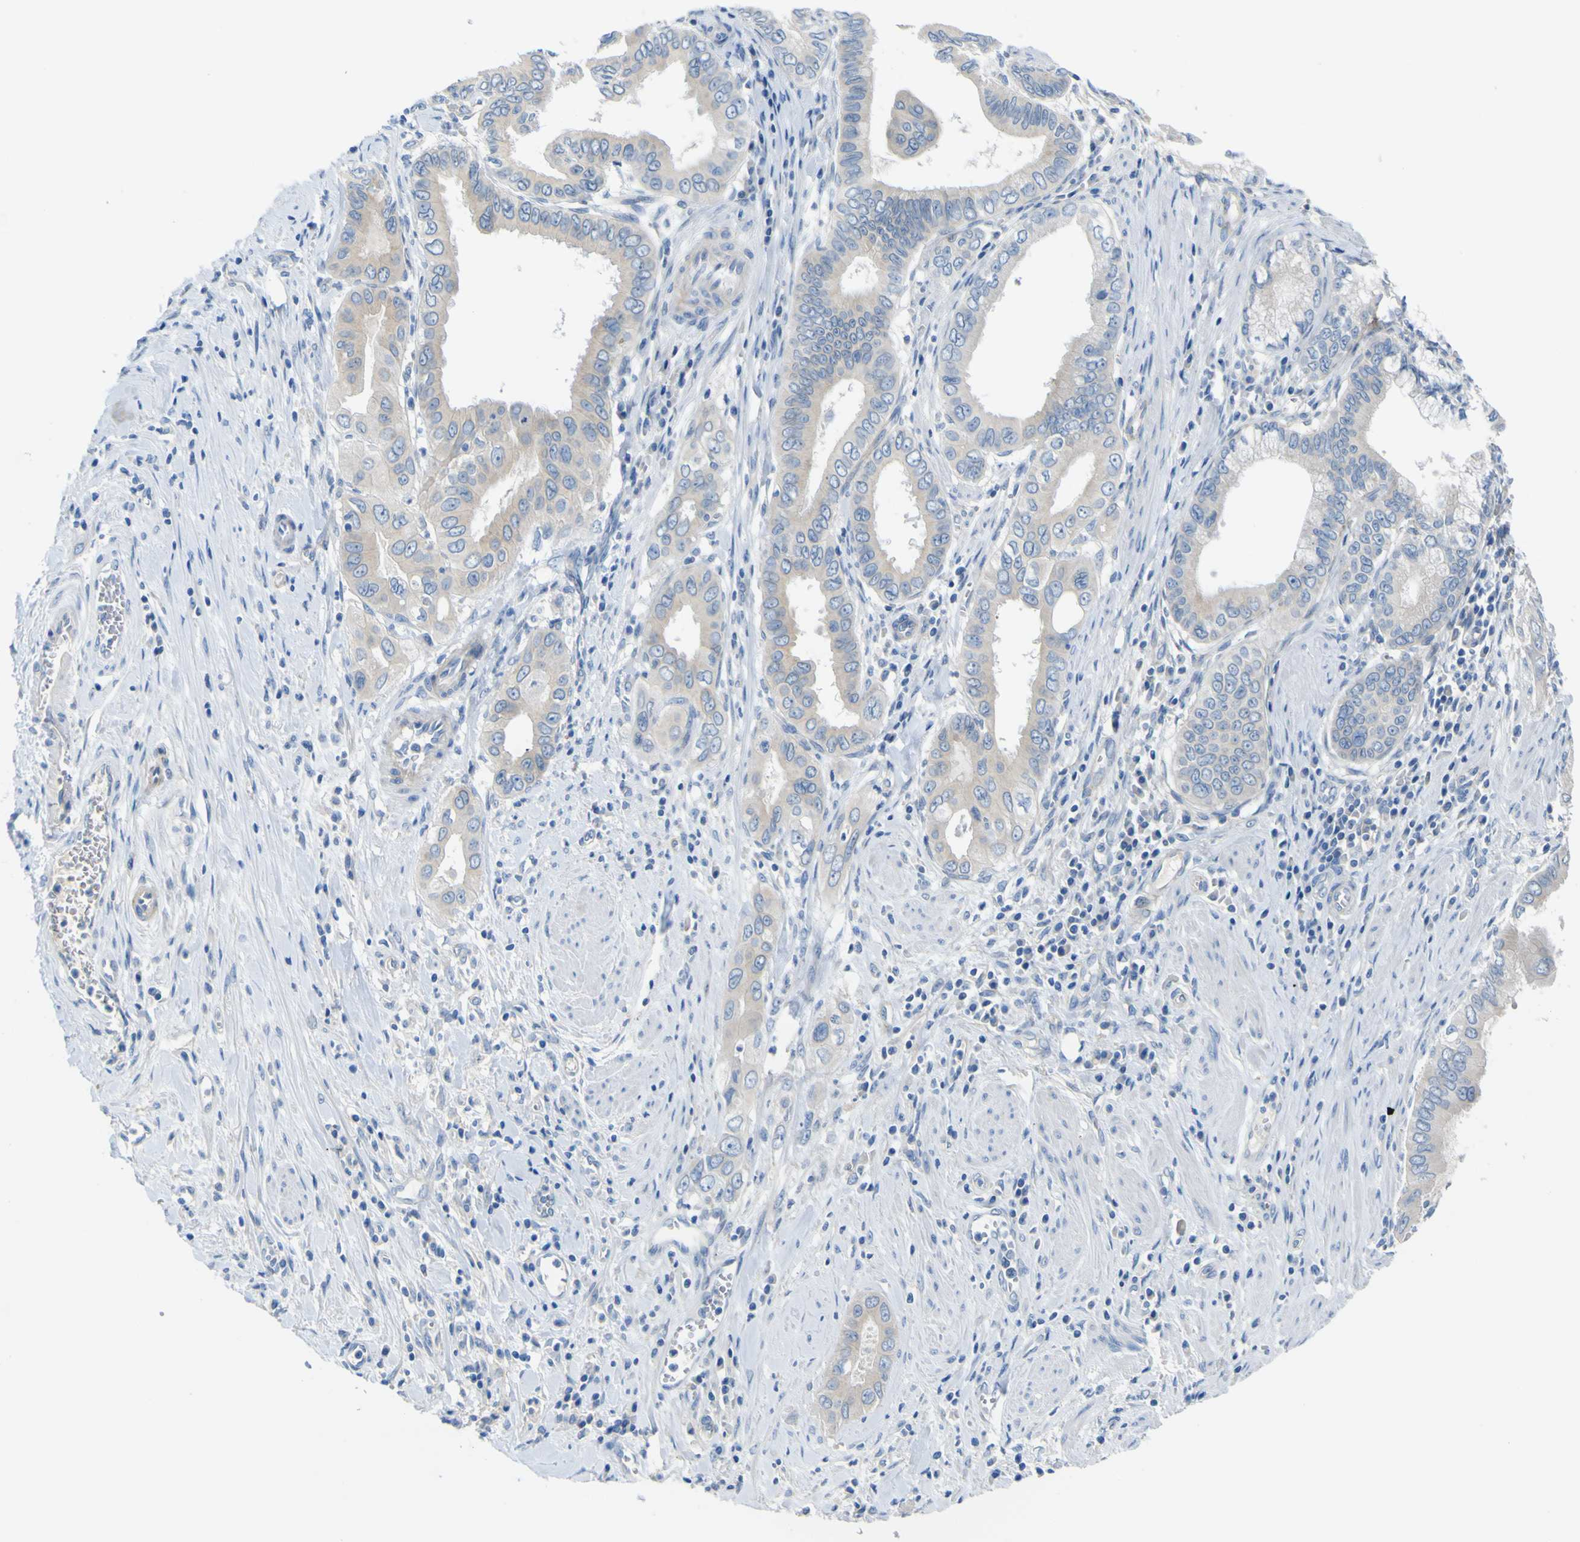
{"staining": {"intensity": "negative", "quantity": "none", "location": "none"}, "tissue": "pancreatic cancer", "cell_type": "Tumor cells", "image_type": "cancer", "snomed": [{"axis": "morphology", "description": "Normal tissue, NOS"}, {"axis": "topography", "description": "Lymph node"}], "caption": "DAB immunohistochemical staining of pancreatic cancer reveals no significant staining in tumor cells. Brightfield microscopy of IHC stained with DAB (brown) and hematoxylin (blue), captured at high magnification.", "gene": "ADGRA2", "patient": {"sex": "male", "age": 50}}